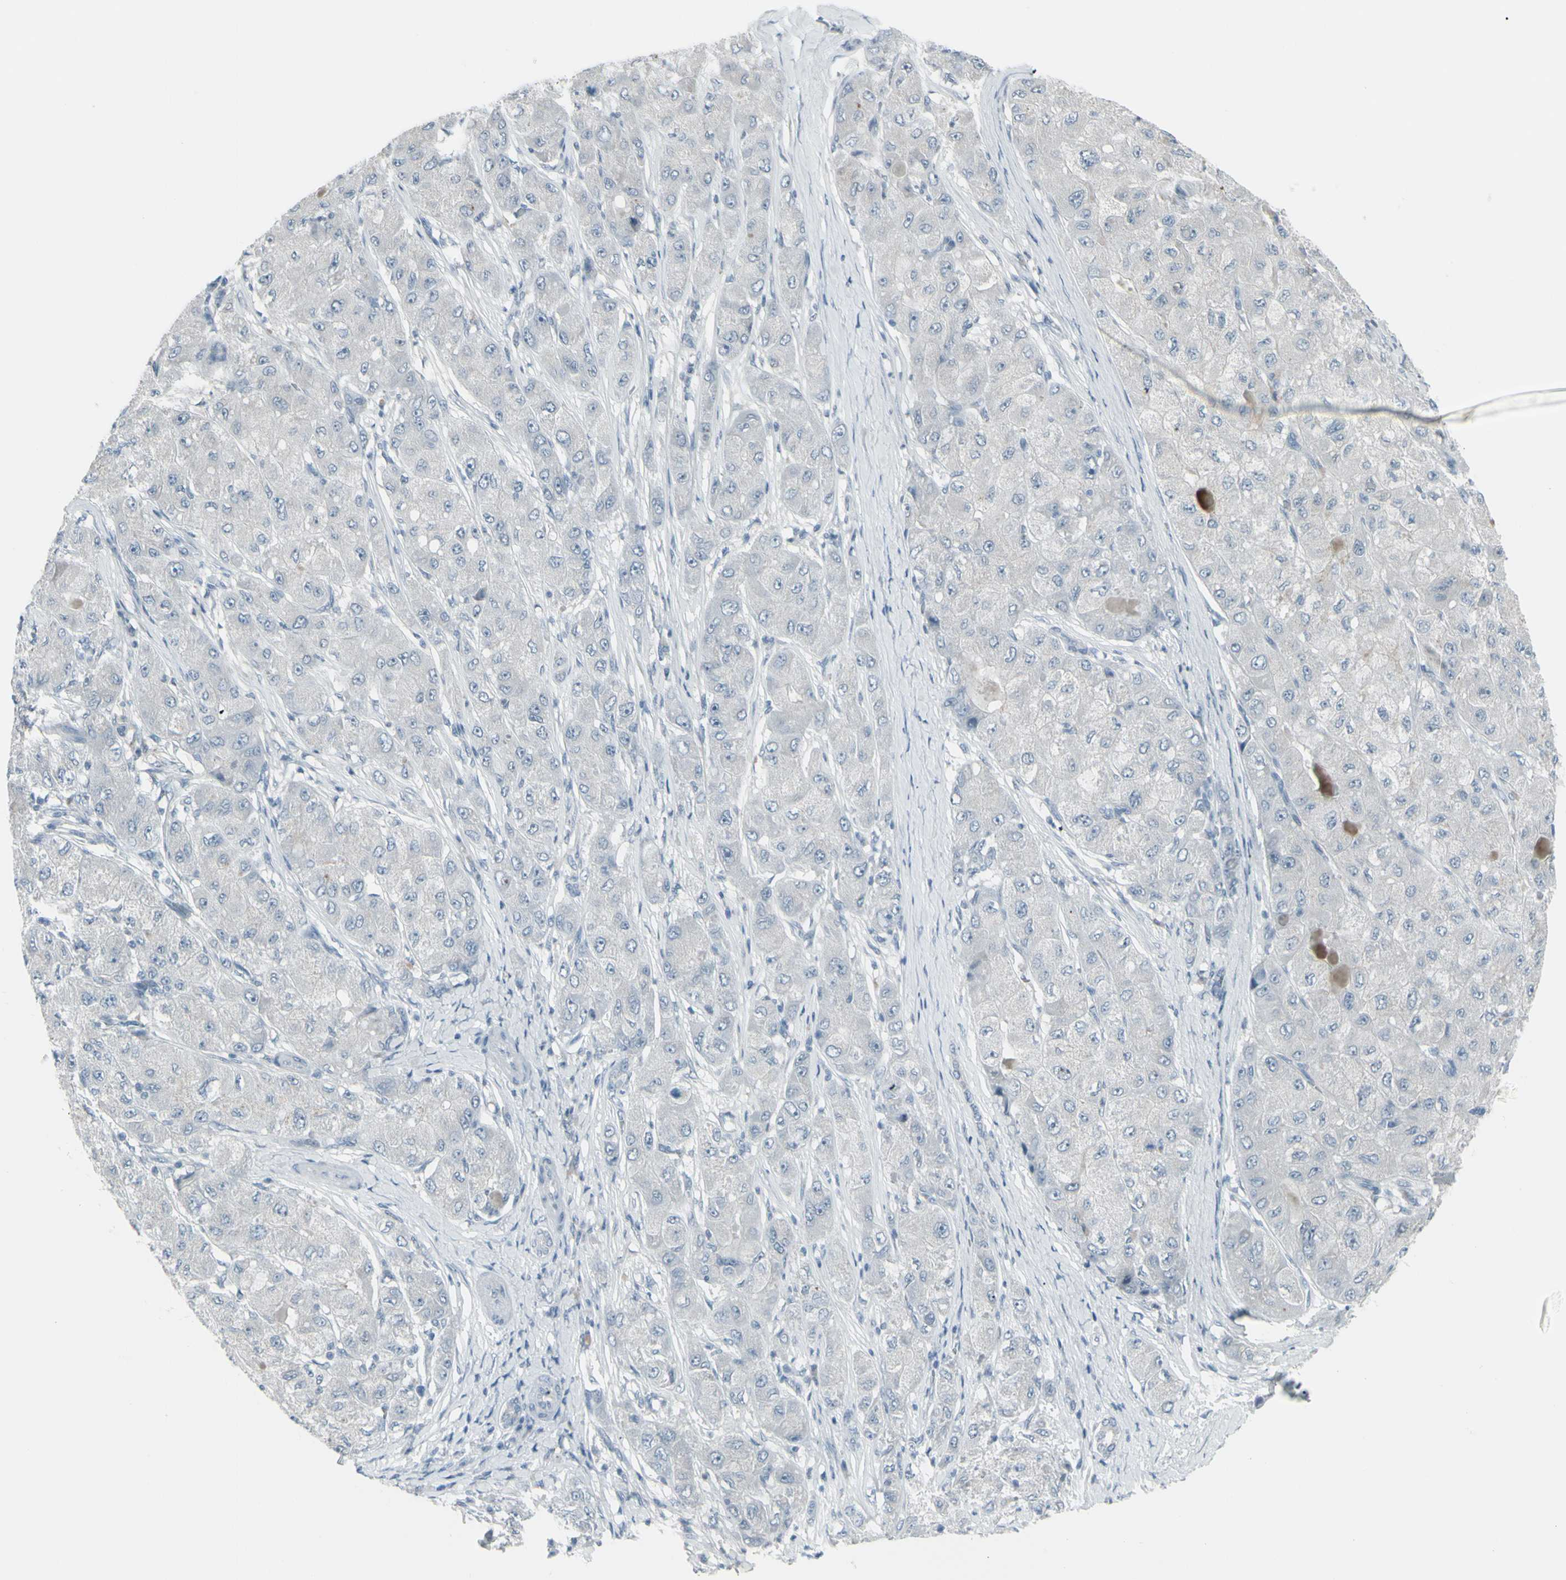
{"staining": {"intensity": "negative", "quantity": "none", "location": "none"}, "tissue": "liver cancer", "cell_type": "Tumor cells", "image_type": "cancer", "snomed": [{"axis": "morphology", "description": "Carcinoma, Hepatocellular, NOS"}, {"axis": "topography", "description": "Liver"}], "caption": "Immunohistochemical staining of liver hepatocellular carcinoma demonstrates no significant expression in tumor cells.", "gene": "RAB3A", "patient": {"sex": "male", "age": 80}}